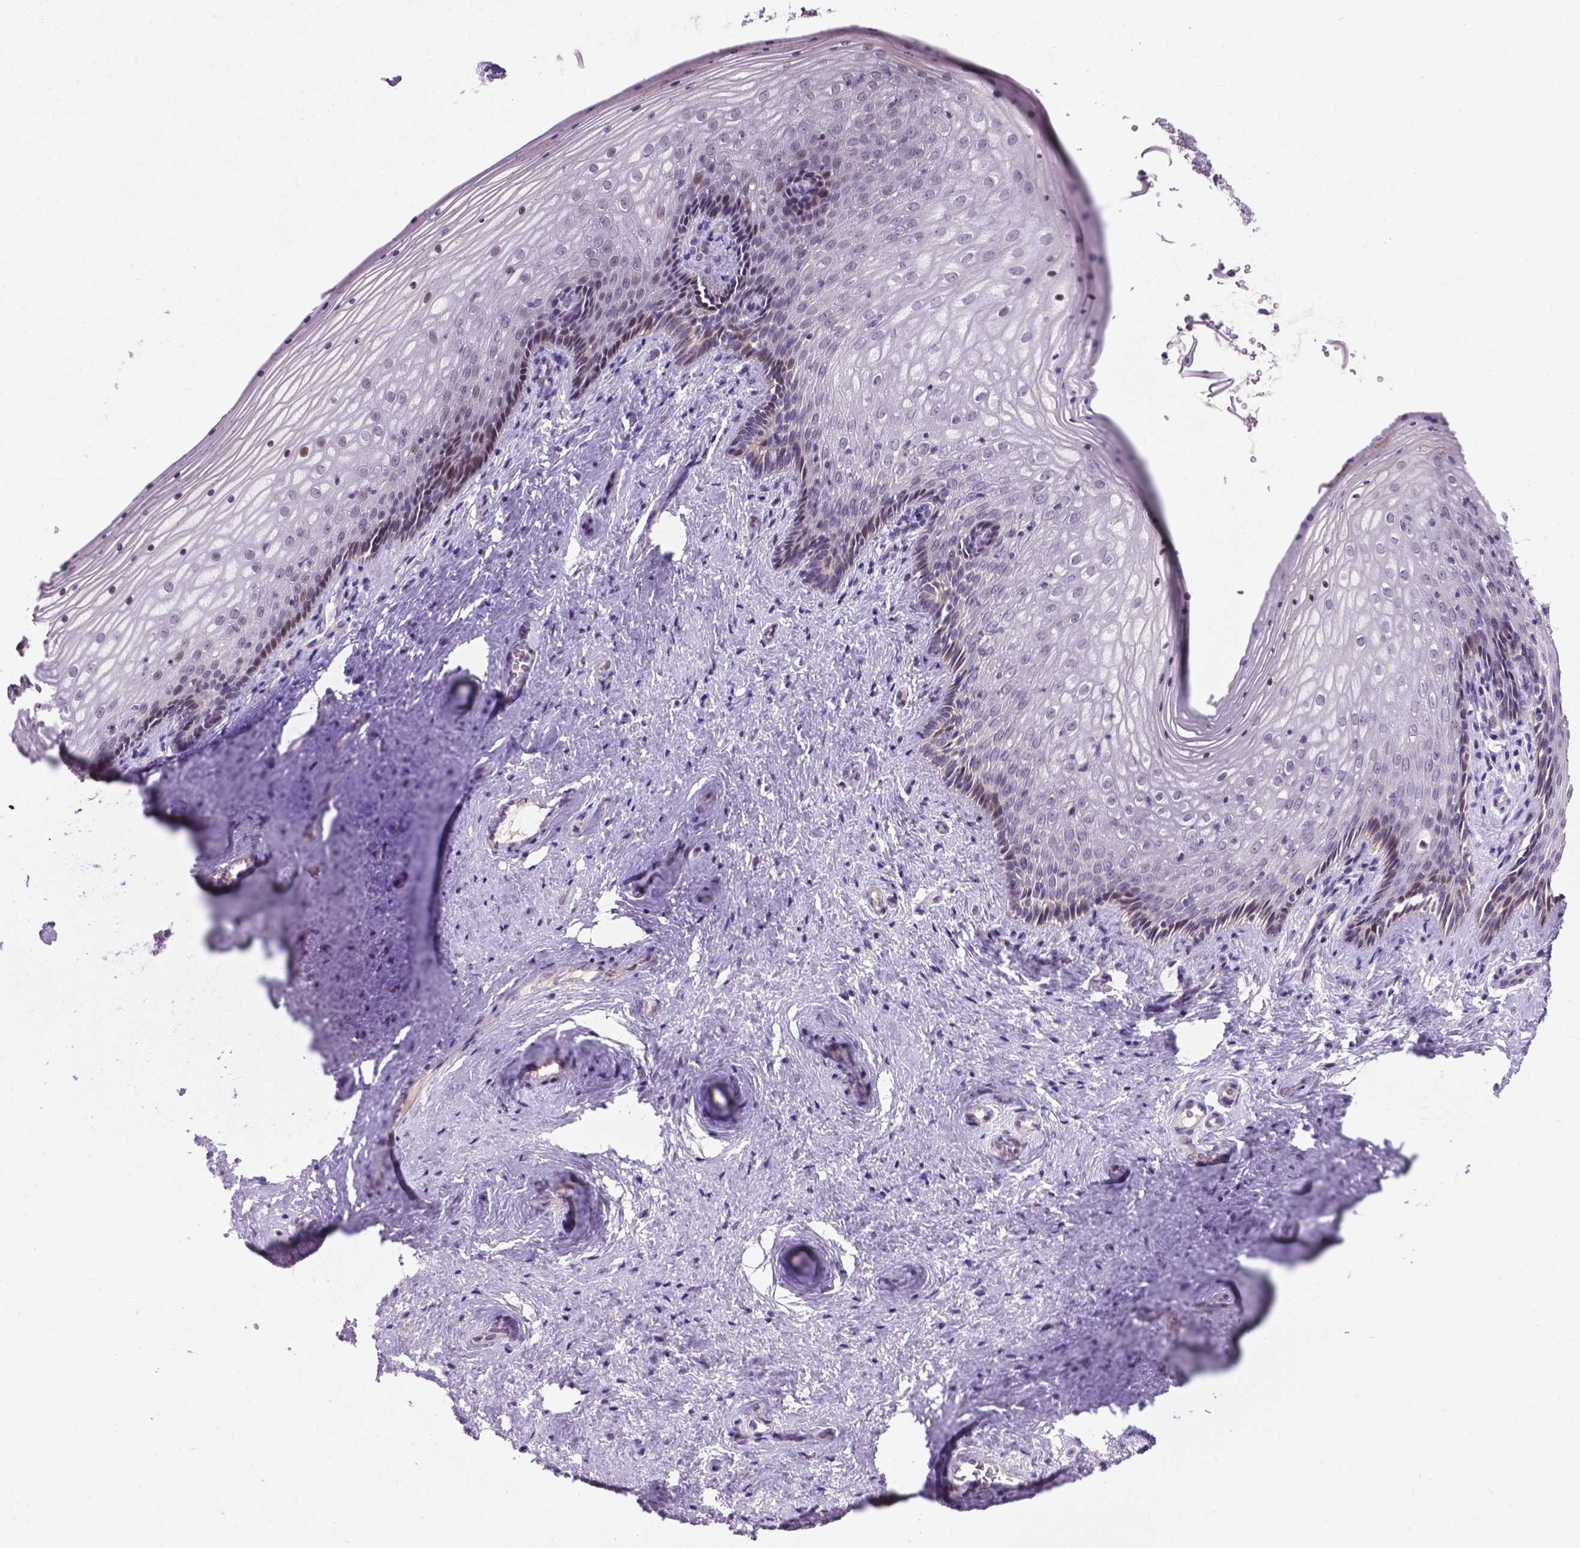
{"staining": {"intensity": "weak", "quantity": "<25%", "location": "nuclear"}, "tissue": "vagina", "cell_type": "Squamous epithelial cells", "image_type": "normal", "snomed": [{"axis": "morphology", "description": "Normal tissue, NOS"}, {"axis": "topography", "description": "Vagina"}], "caption": "There is no significant expression in squamous epithelial cells of vagina.", "gene": "SMAD2", "patient": {"sex": "female", "age": 45}}